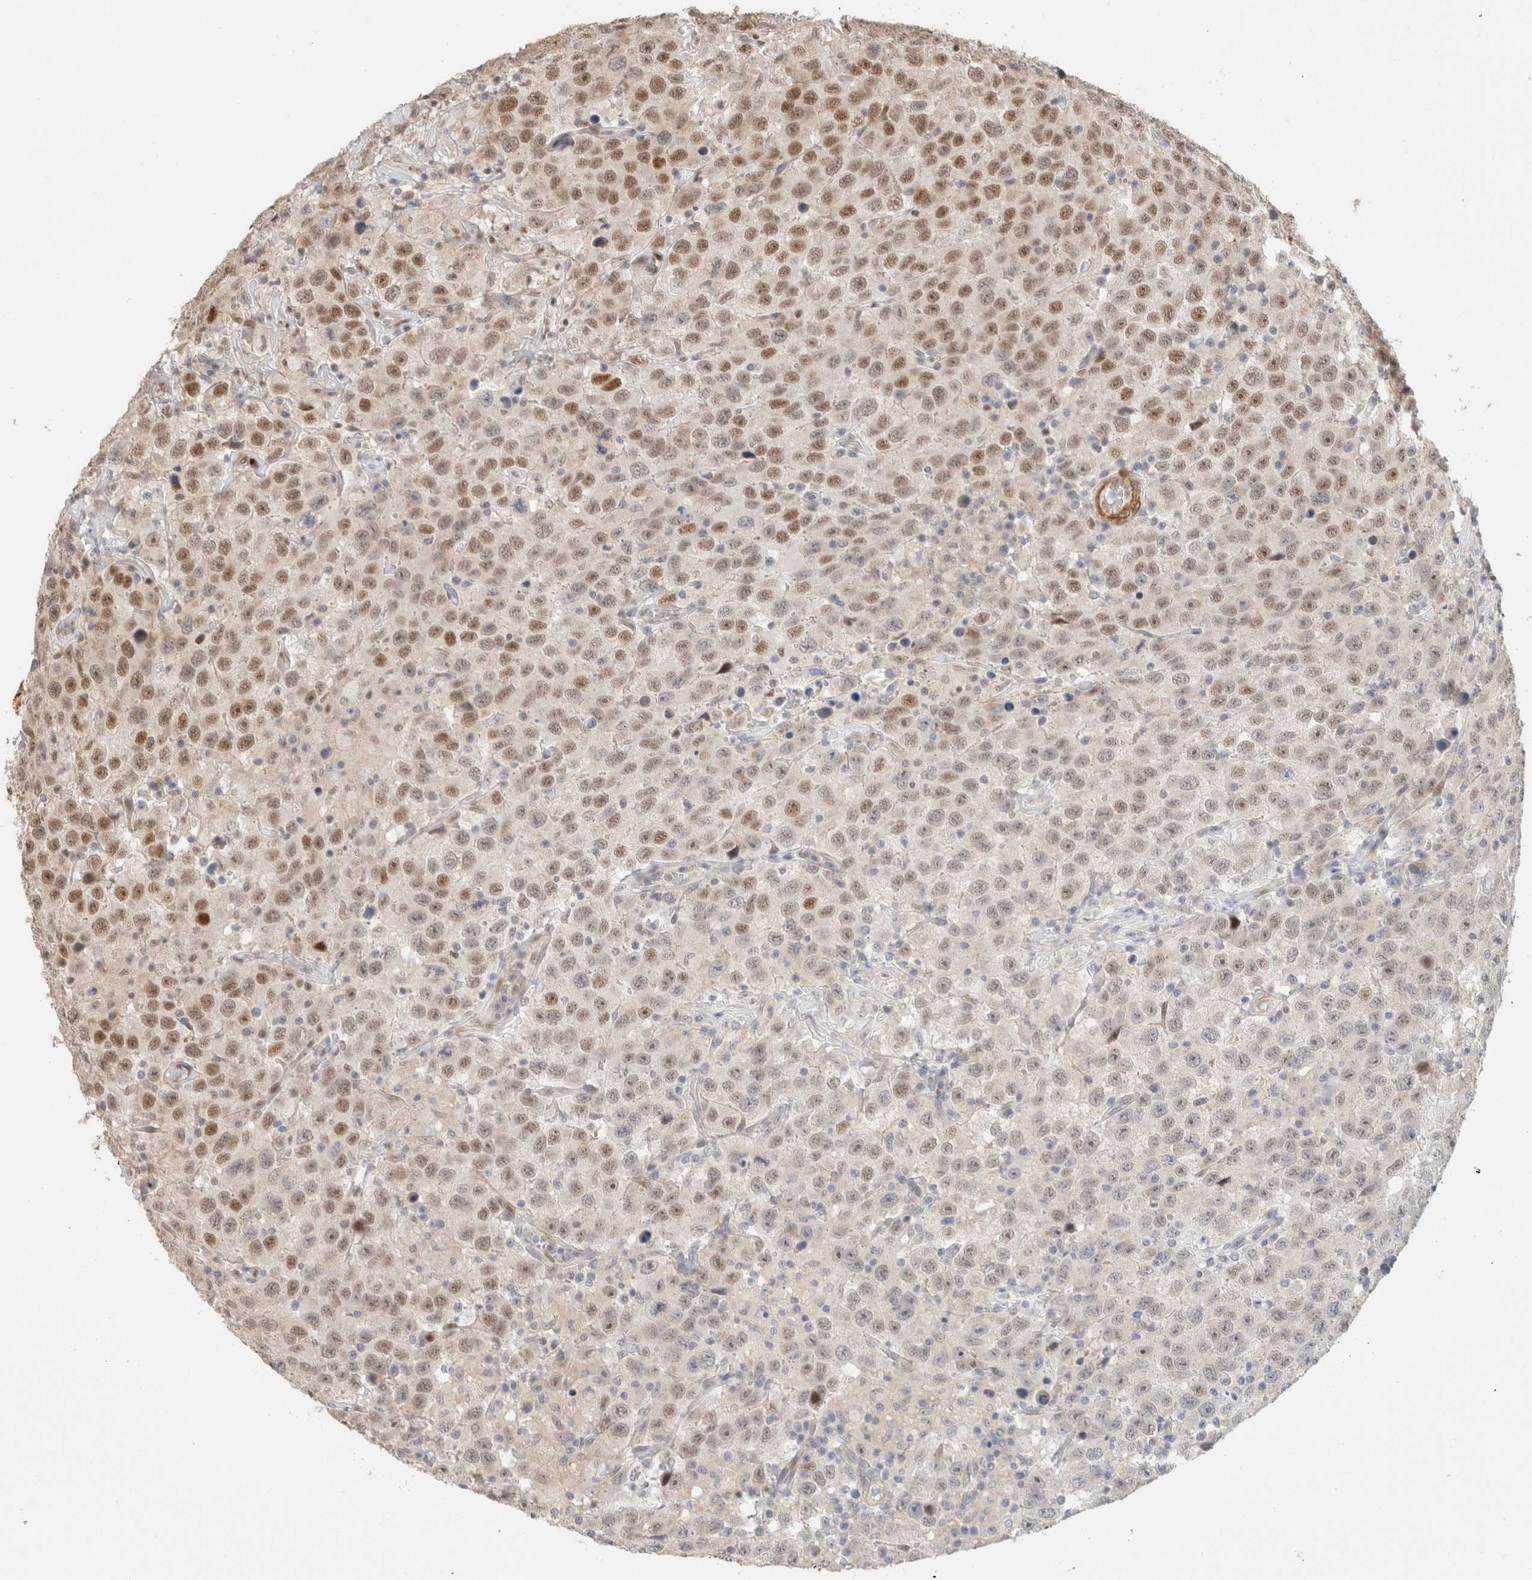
{"staining": {"intensity": "strong", "quantity": "25%-75%", "location": "nuclear"}, "tissue": "testis cancer", "cell_type": "Tumor cells", "image_type": "cancer", "snomed": [{"axis": "morphology", "description": "Seminoma, NOS"}, {"axis": "topography", "description": "Testis"}], "caption": "A photomicrograph of human seminoma (testis) stained for a protein shows strong nuclear brown staining in tumor cells.", "gene": "ID3", "patient": {"sex": "male", "age": 41}}